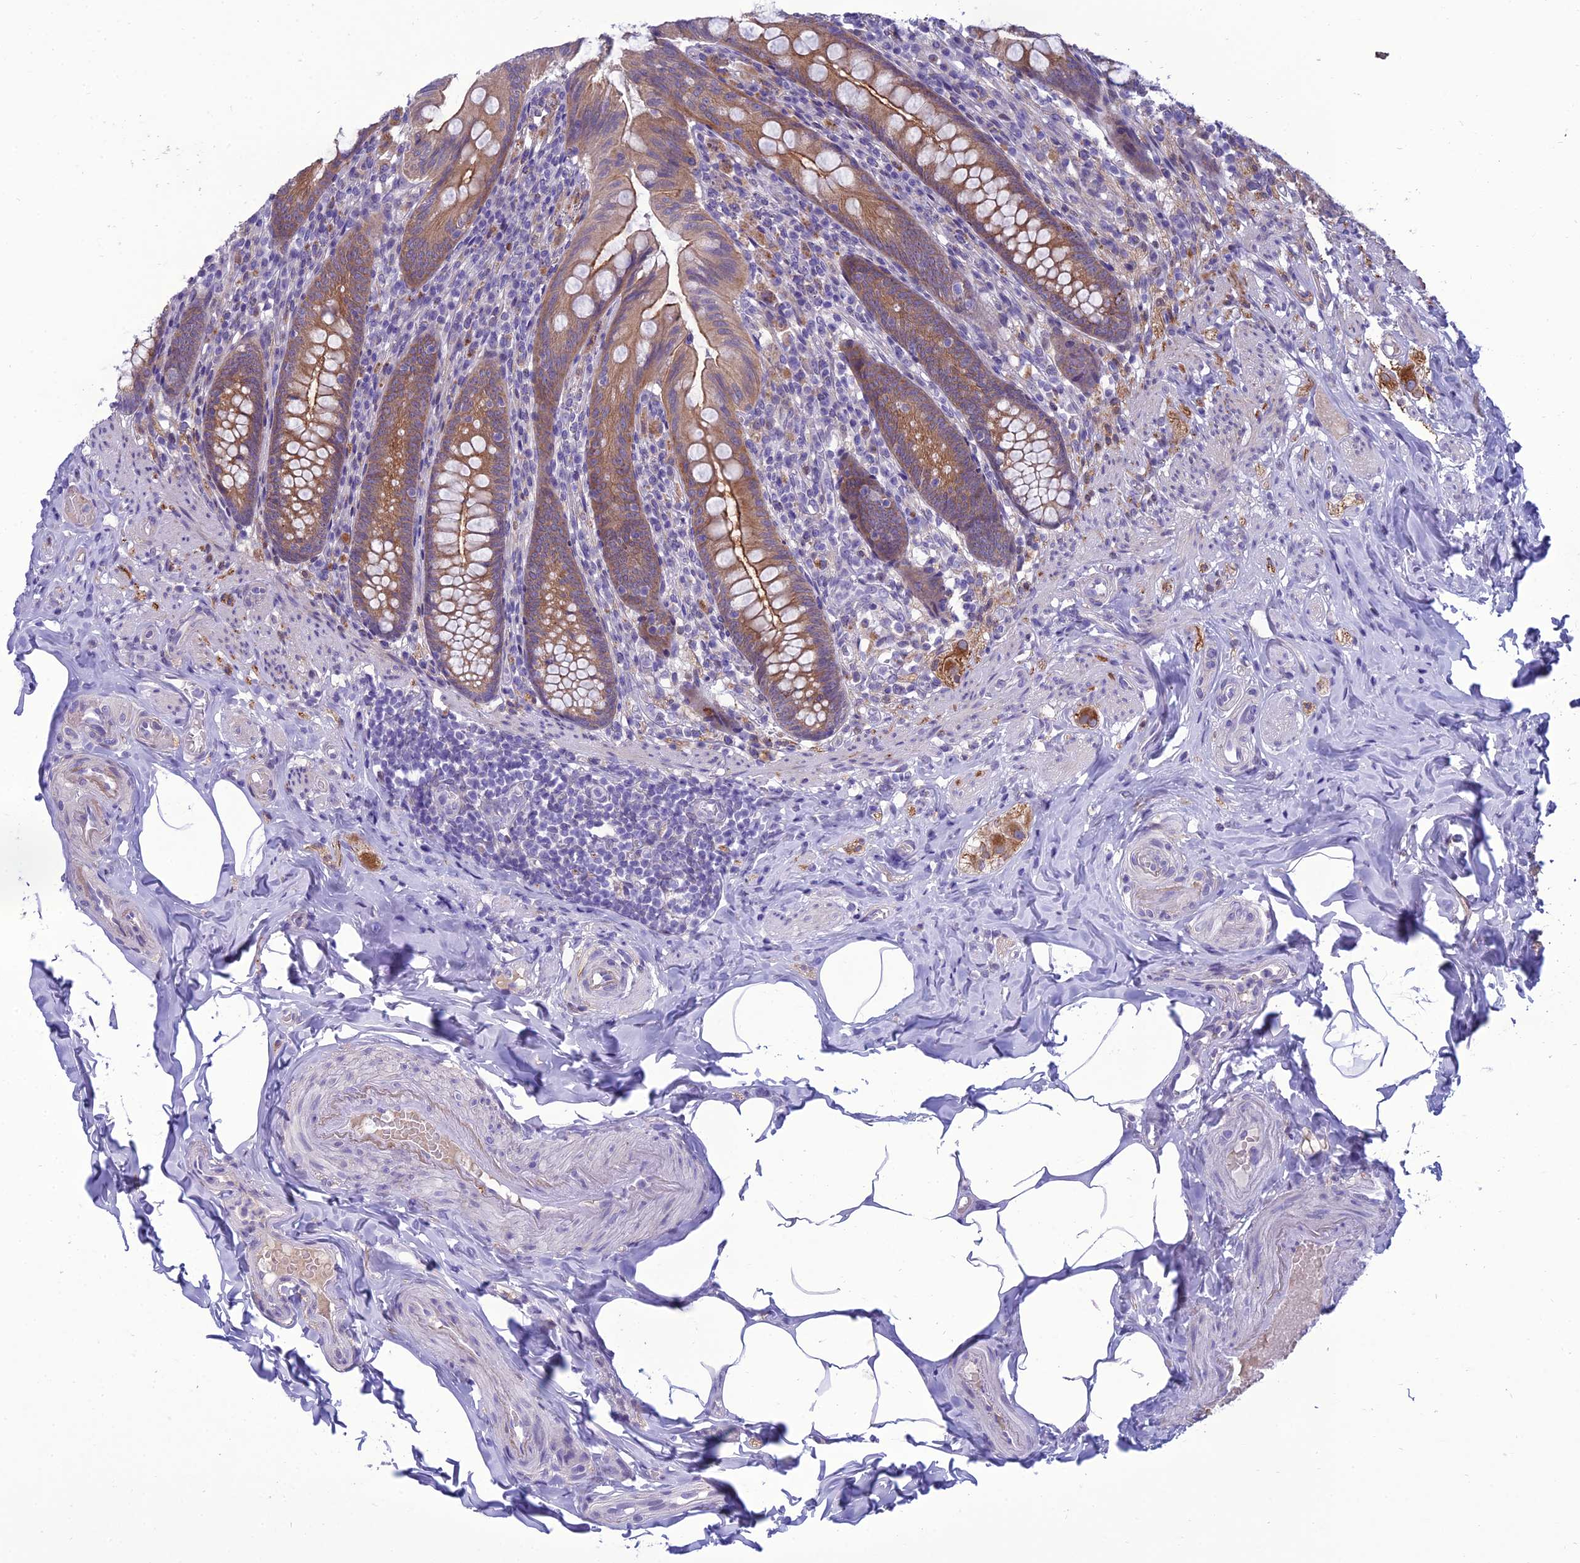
{"staining": {"intensity": "moderate", "quantity": ">75%", "location": "cytoplasmic/membranous"}, "tissue": "appendix", "cell_type": "Glandular cells", "image_type": "normal", "snomed": [{"axis": "morphology", "description": "Normal tissue, NOS"}, {"axis": "topography", "description": "Appendix"}], "caption": "Immunohistochemical staining of benign human appendix displays moderate cytoplasmic/membranous protein expression in approximately >75% of glandular cells.", "gene": "ANKS4B", "patient": {"sex": "male", "age": 55}}